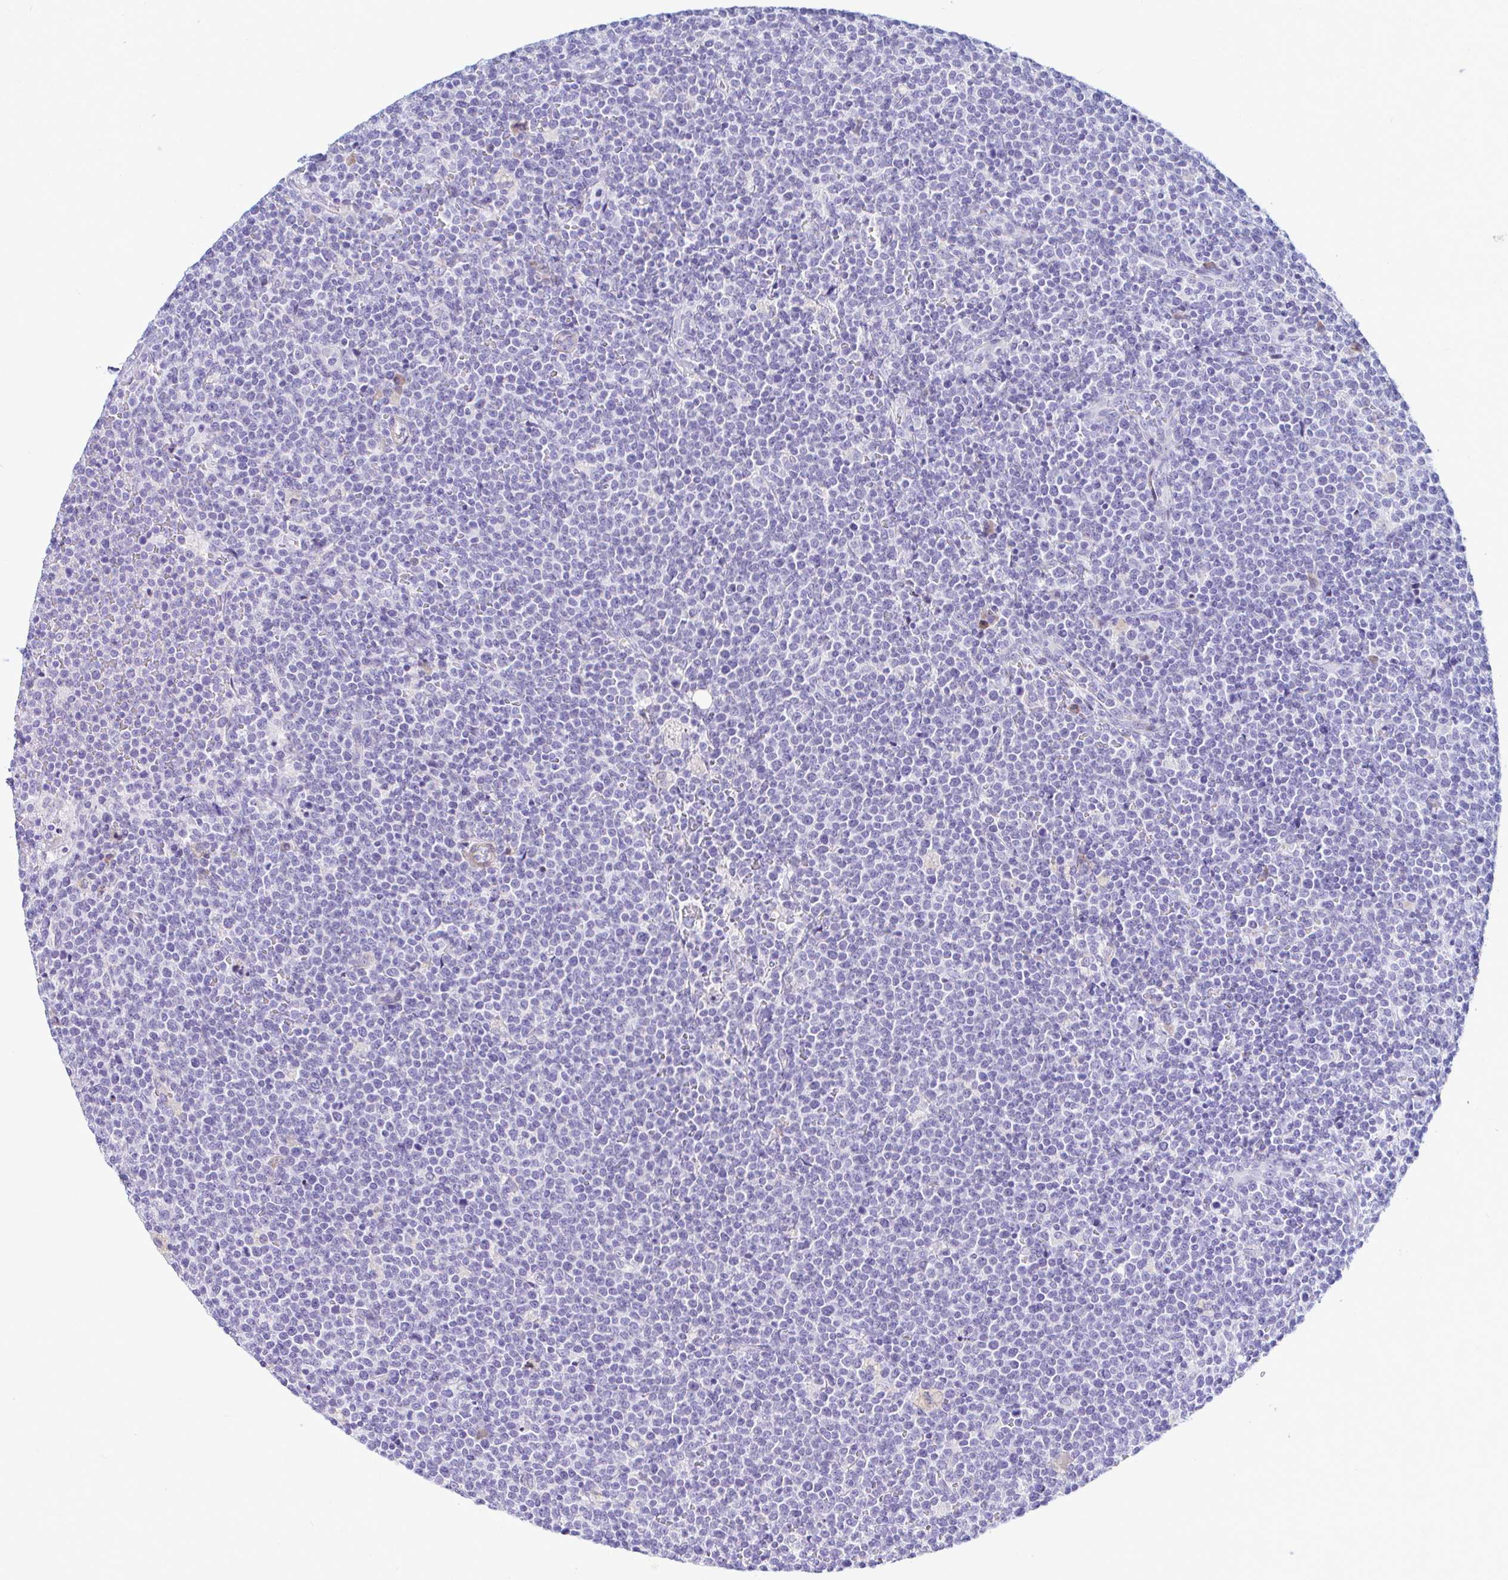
{"staining": {"intensity": "negative", "quantity": "none", "location": "none"}, "tissue": "lymphoma", "cell_type": "Tumor cells", "image_type": "cancer", "snomed": [{"axis": "morphology", "description": "Malignant lymphoma, non-Hodgkin's type, High grade"}, {"axis": "topography", "description": "Lymph node"}], "caption": "Tumor cells show no significant protein staining in lymphoma.", "gene": "NBPF3", "patient": {"sex": "male", "age": 61}}